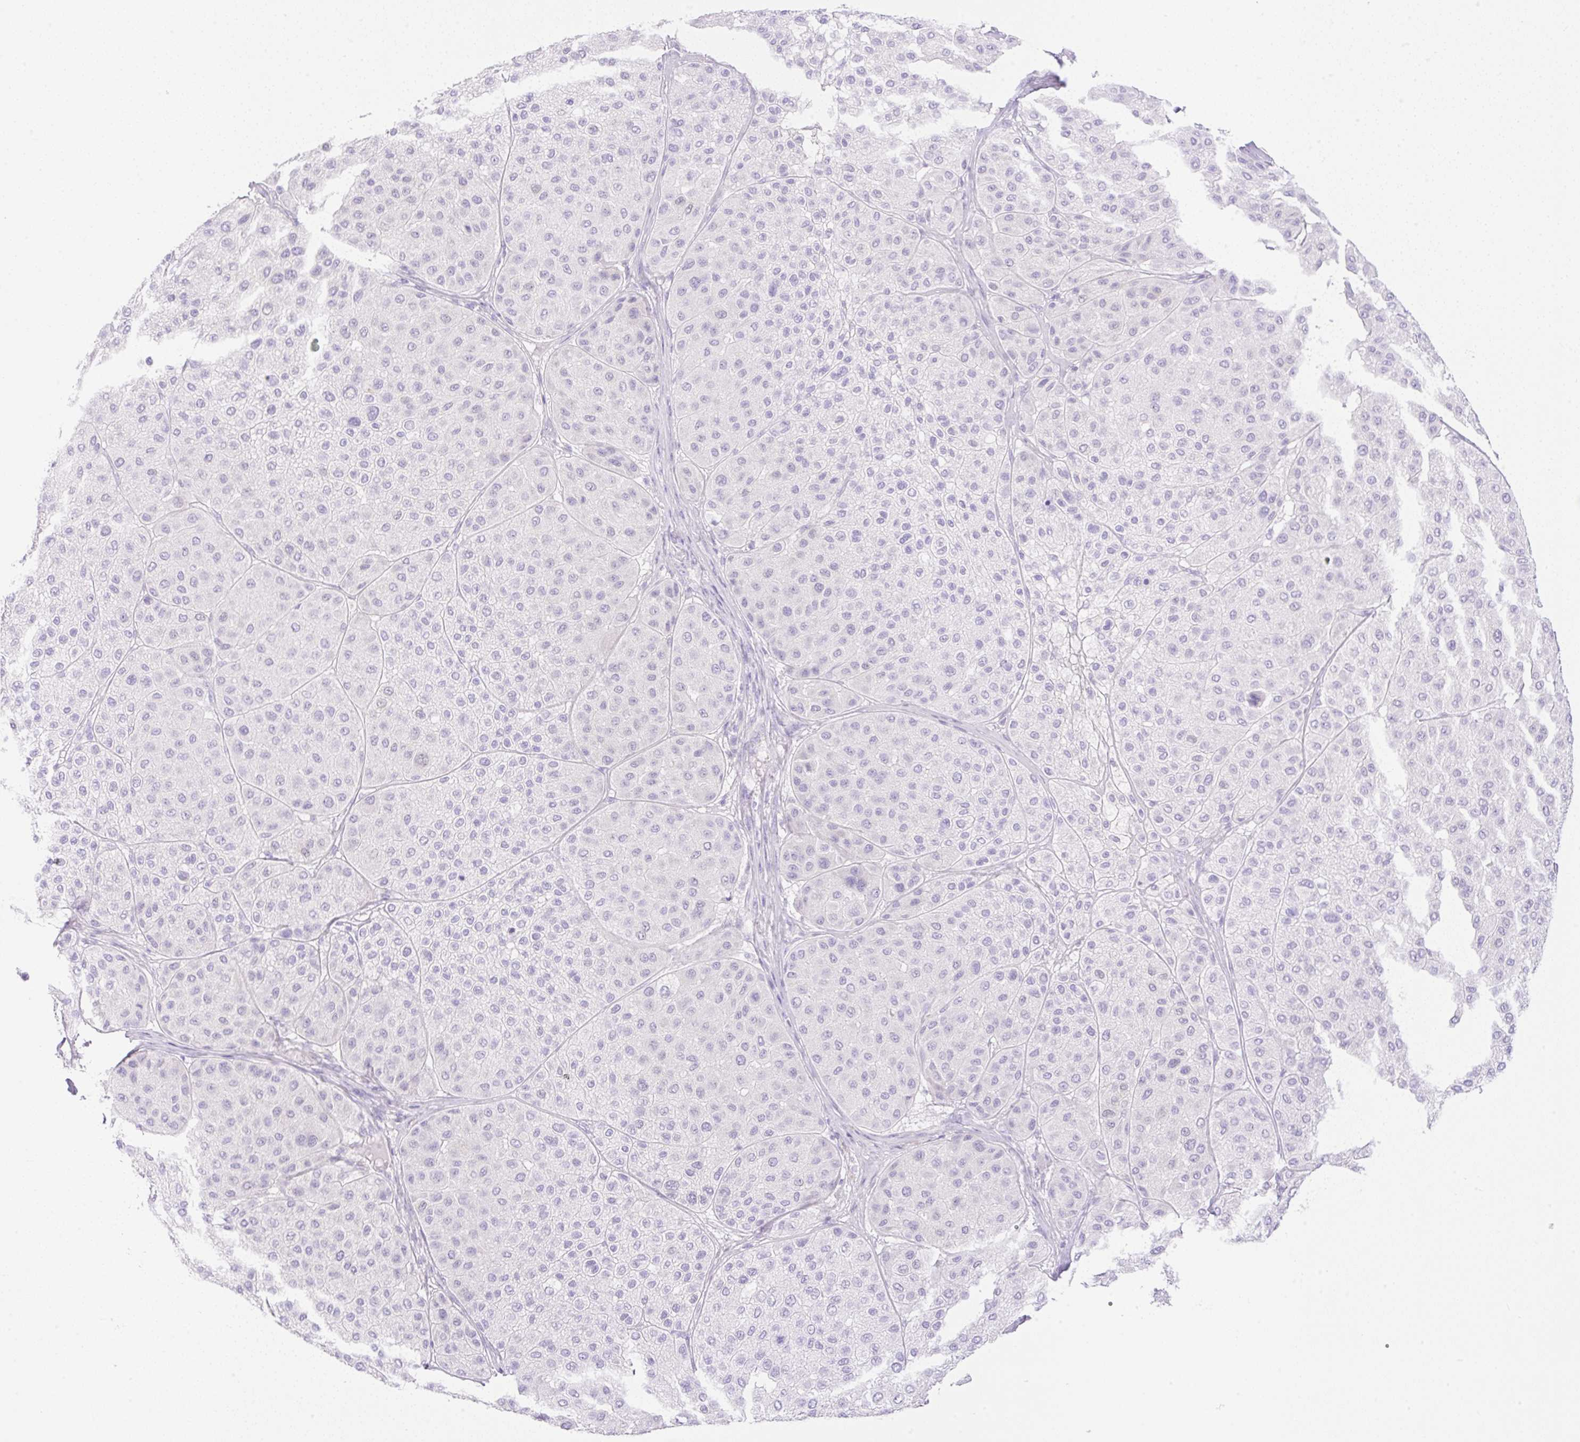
{"staining": {"intensity": "negative", "quantity": "none", "location": "none"}, "tissue": "melanoma", "cell_type": "Tumor cells", "image_type": "cancer", "snomed": [{"axis": "morphology", "description": "Malignant melanoma, Metastatic site"}, {"axis": "topography", "description": "Smooth muscle"}], "caption": "Tumor cells show no significant protein expression in melanoma. The staining is performed using DAB brown chromogen with nuclei counter-stained in using hematoxylin.", "gene": "CDX1", "patient": {"sex": "male", "age": 41}}